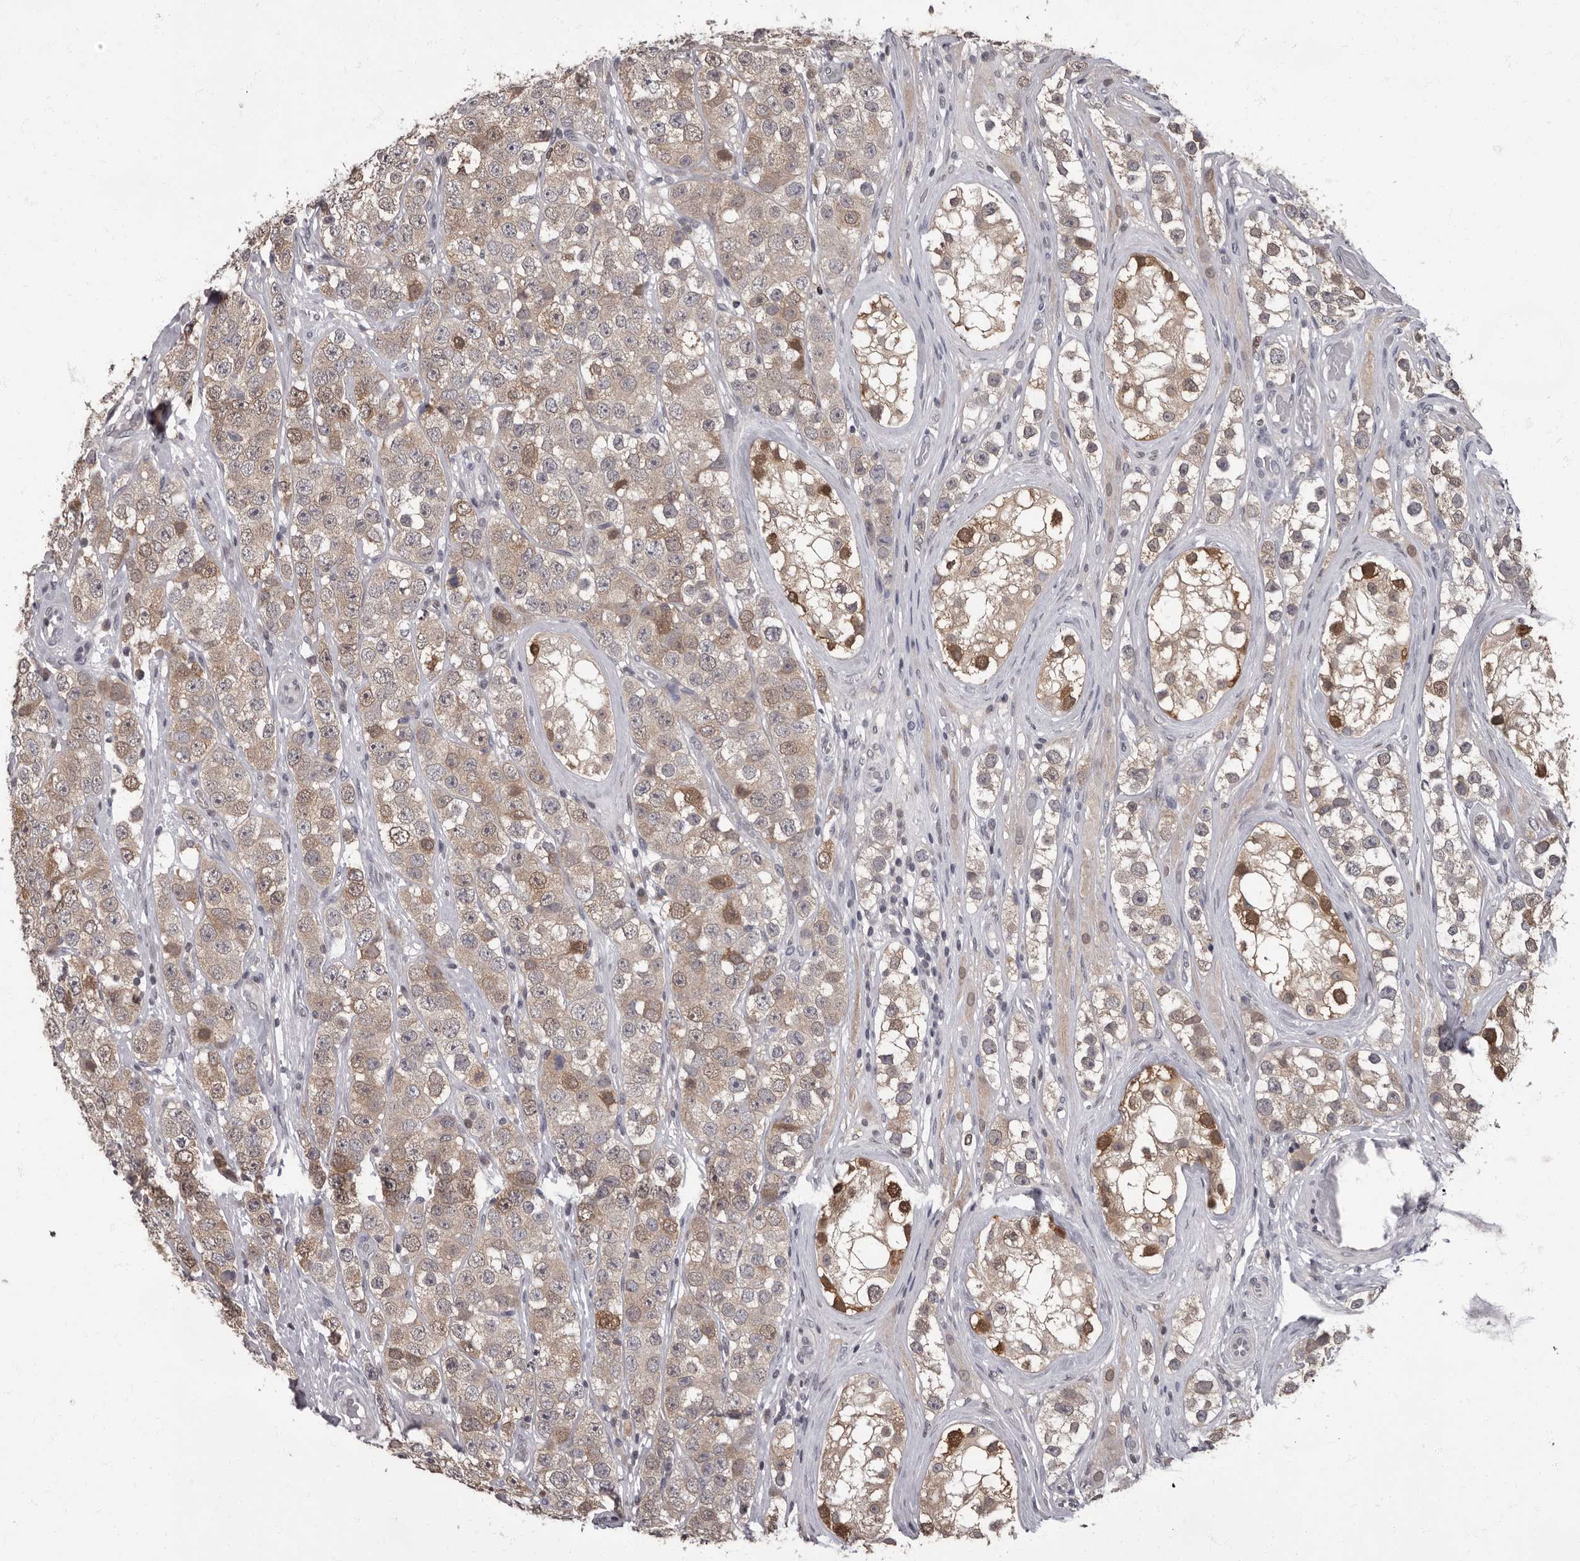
{"staining": {"intensity": "moderate", "quantity": "<25%", "location": "cytoplasmic/membranous"}, "tissue": "testis cancer", "cell_type": "Tumor cells", "image_type": "cancer", "snomed": [{"axis": "morphology", "description": "Seminoma, NOS"}, {"axis": "topography", "description": "Testis"}], "caption": "DAB immunohistochemical staining of seminoma (testis) demonstrates moderate cytoplasmic/membranous protein staining in approximately <25% of tumor cells.", "gene": "C1orf50", "patient": {"sex": "male", "age": 28}}